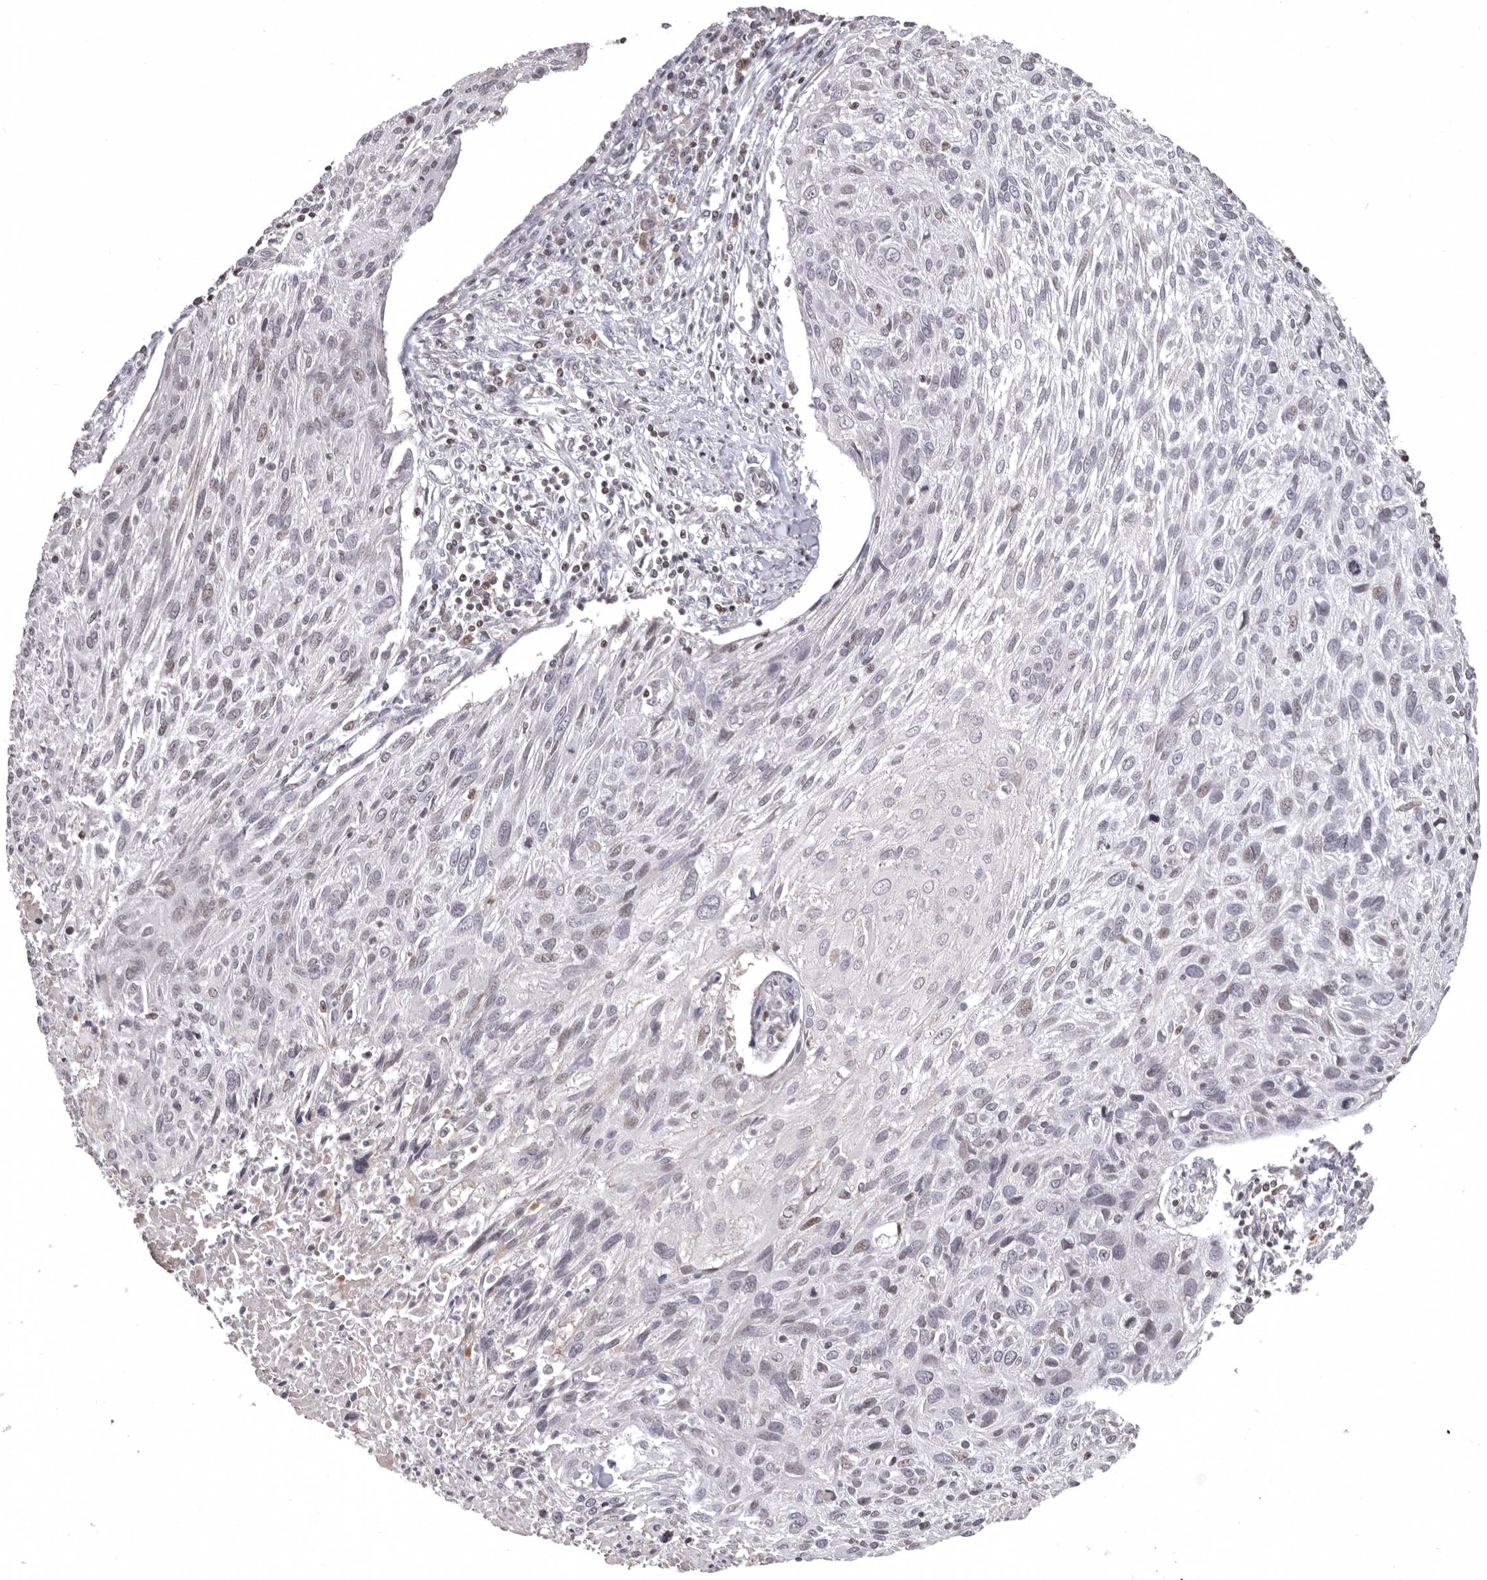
{"staining": {"intensity": "weak", "quantity": "25%-75%", "location": "cytoplasmic/membranous,nuclear"}, "tissue": "cervical cancer", "cell_type": "Tumor cells", "image_type": "cancer", "snomed": [{"axis": "morphology", "description": "Squamous cell carcinoma, NOS"}, {"axis": "topography", "description": "Cervix"}], "caption": "An image of squamous cell carcinoma (cervical) stained for a protein exhibits weak cytoplasmic/membranous and nuclear brown staining in tumor cells.", "gene": "AZIN1", "patient": {"sex": "female", "age": 51}}